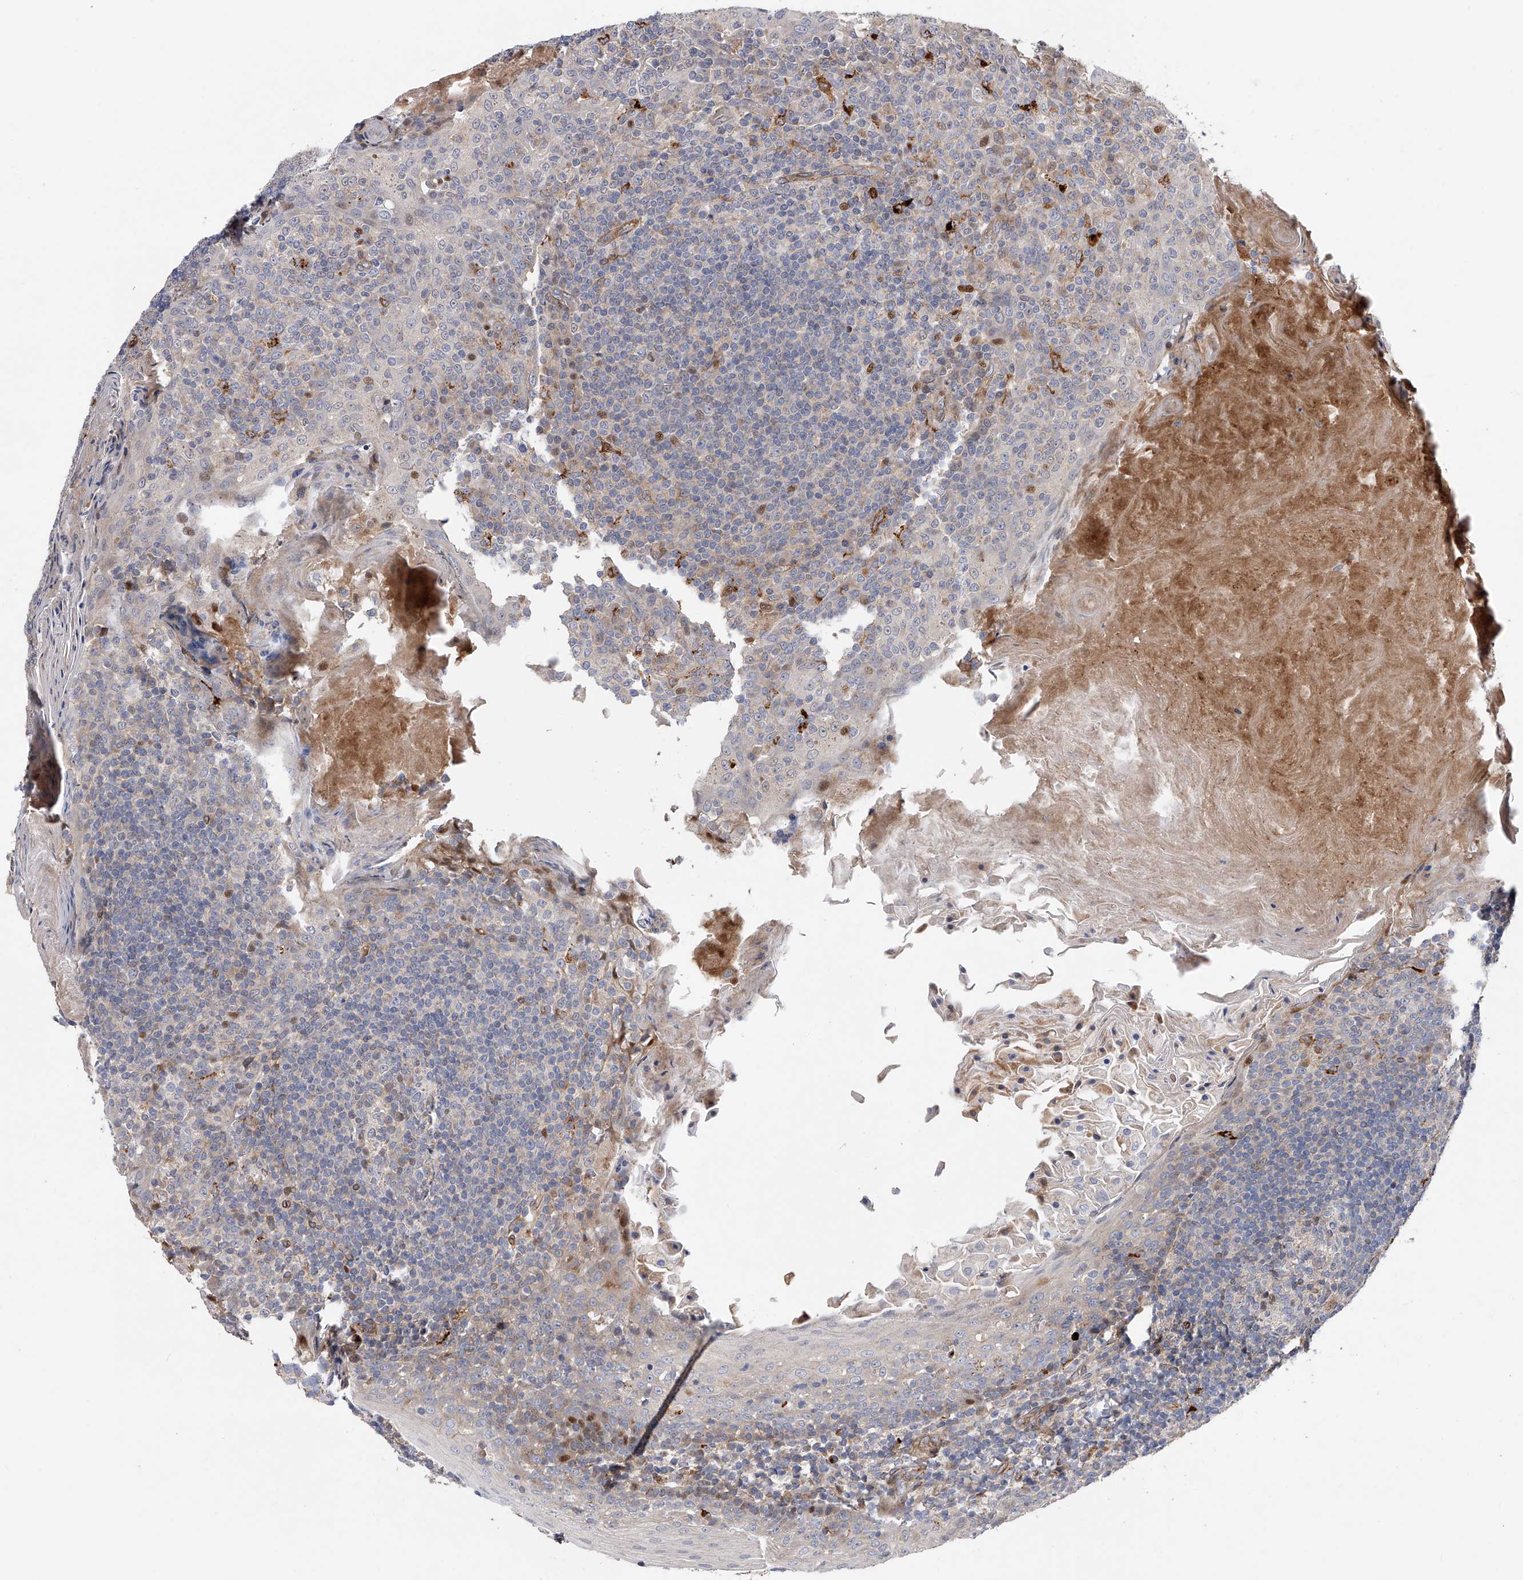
{"staining": {"intensity": "negative", "quantity": "none", "location": "none"}, "tissue": "tonsil", "cell_type": "Germinal center cells", "image_type": "normal", "snomed": [{"axis": "morphology", "description": "Normal tissue, NOS"}, {"axis": "topography", "description": "Tonsil"}], "caption": "High magnification brightfield microscopy of normal tonsil stained with DAB (brown) and counterstained with hematoxylin (blue): germinal center cells show no significant staining. Brightfield microscopy of IHC stained with DAB (brown) and hematoxylin (blue), captured at high magnification.", "gene": "PDSS2", "patient": {"sex": "female", "age": 19}}